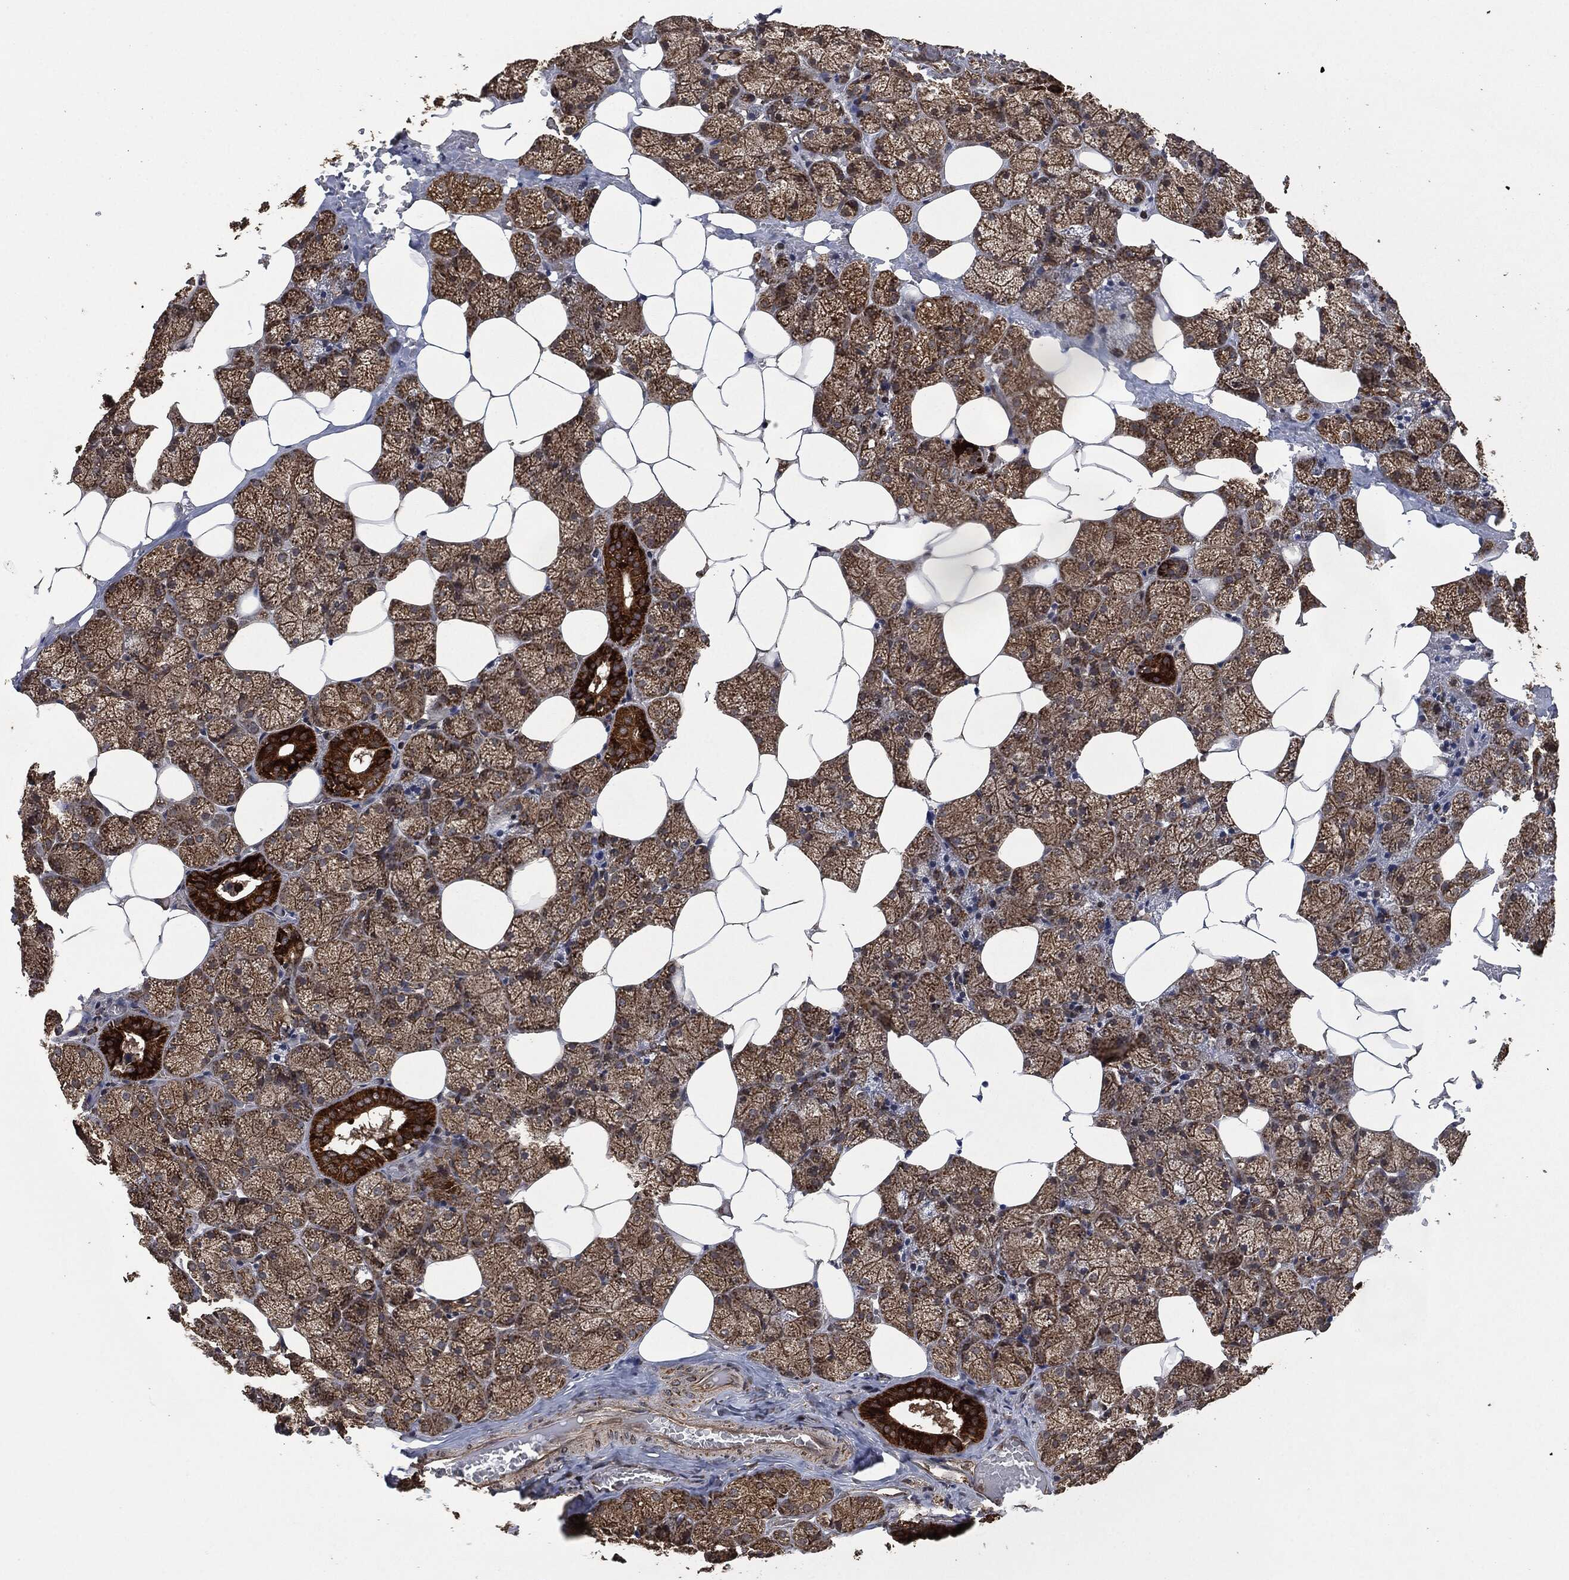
{"staining": {"intensity": "strong", "quantity": "25%-75%", "location": "cytoplasmic/membranous"}, "tissue": "salivary gland", "cell_type": "Glandular cells", "image_type": "normal", "snomed": [{"axis": "morphology", "description": "Normal tissue, NOS"}, {"axis": "topography", "description": "Salivary gland"}], "caption": "High-magnification brightfield microscopy of normal salivary gland stained with DAB (3,3'-diaminobenzidine) (brown) and counterstained with hematoxylin (blue). glandular cells exhibit strong cytoplasmic/membranous expression is identified in about25%-75% of cells.", "gene": "LIG3", "patient": {"sex": "male", "age": 38}}